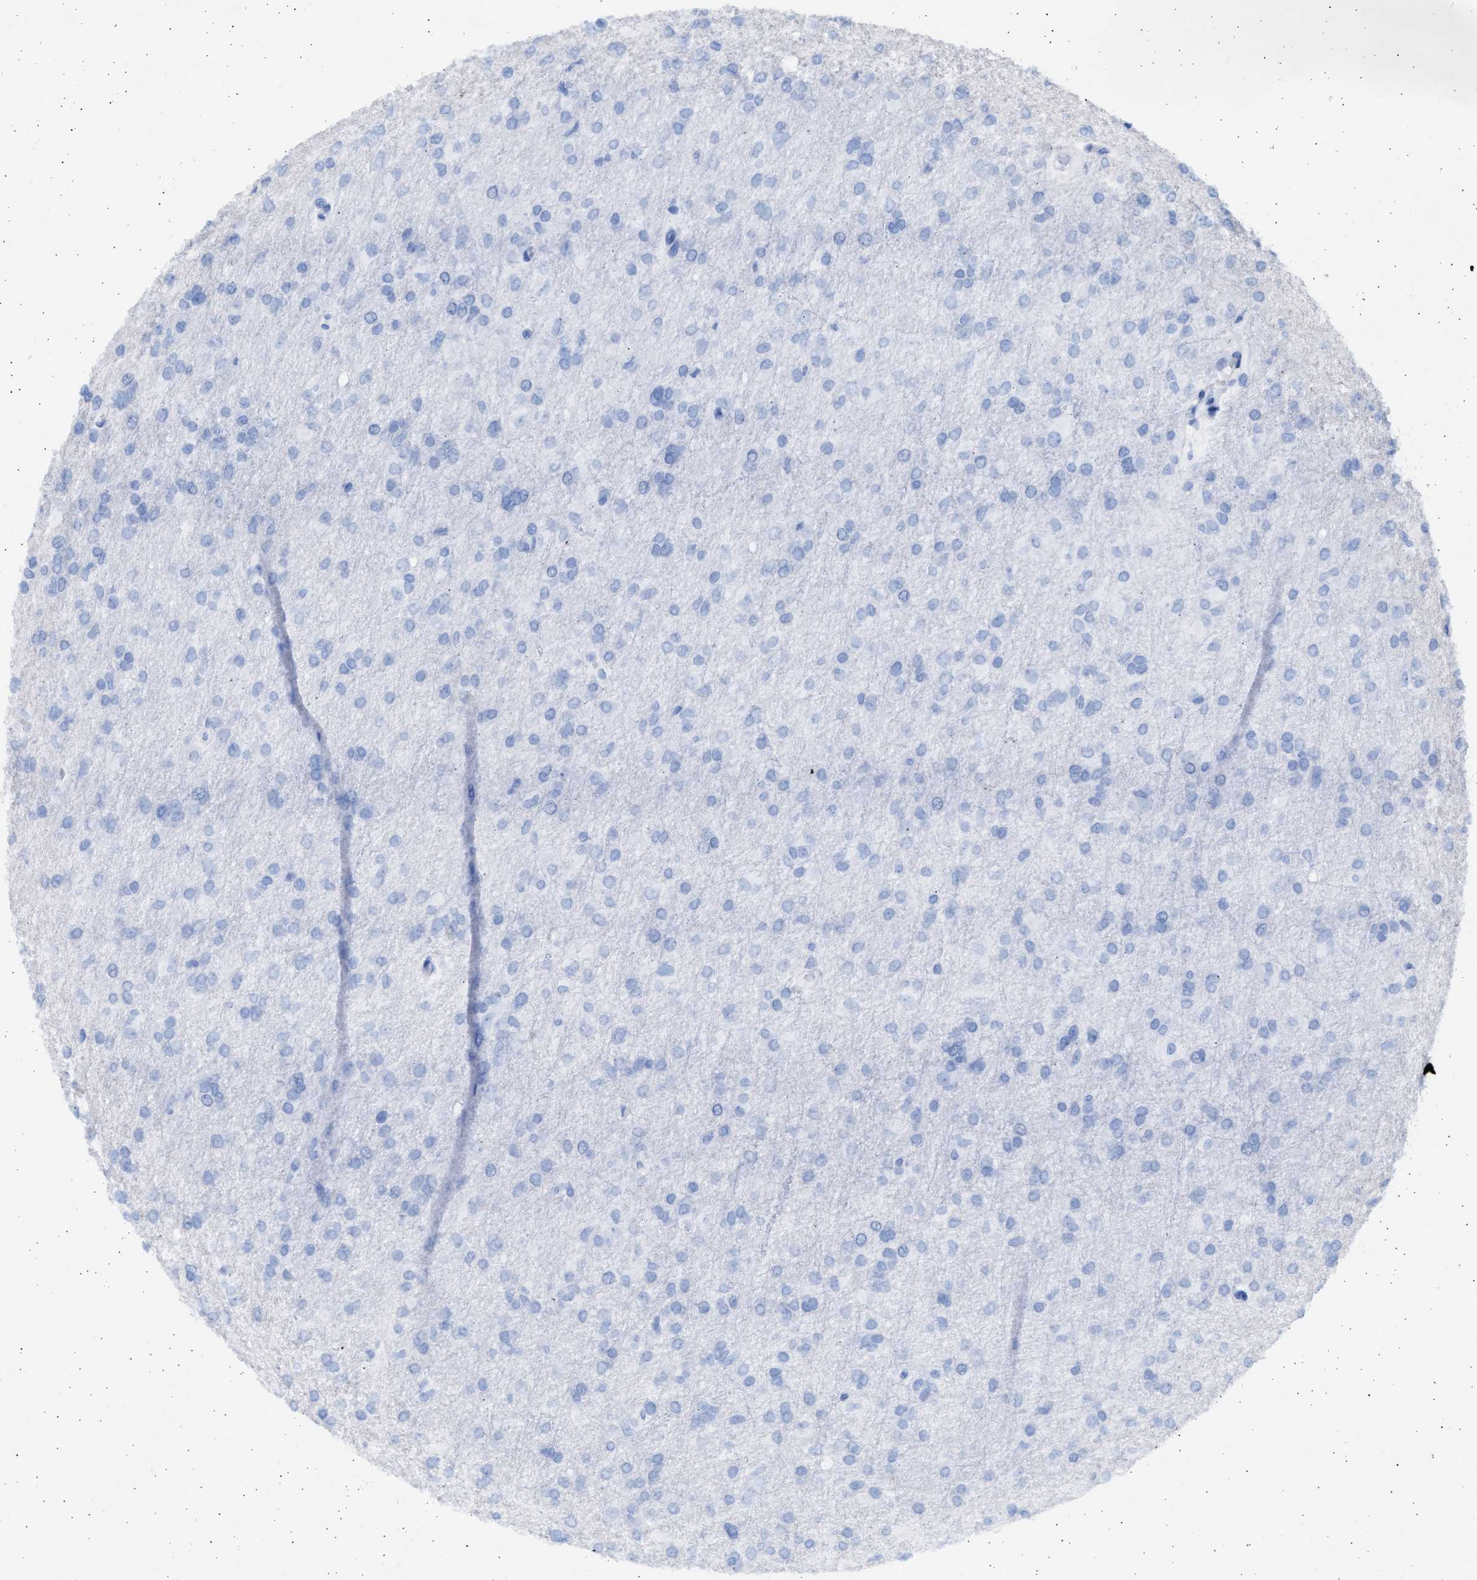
{"staining": {"intensity": "negative", "quantity": "none", "location": "none"}, "tissue": "glioma", "cell_type": "Tumor cells", "image_type": "cancer", "snomed": [{"axis": "morphology", "description": "Glioma, malignant, High grade"}, {"axis": "topography", "description": "Cerebral cortex"}], "caption": "Tumor cells show no significant protein expression in malignant glioma (high-grade).", "gene": "NBR1", "patient": {"sex": "female", "age": 36}}